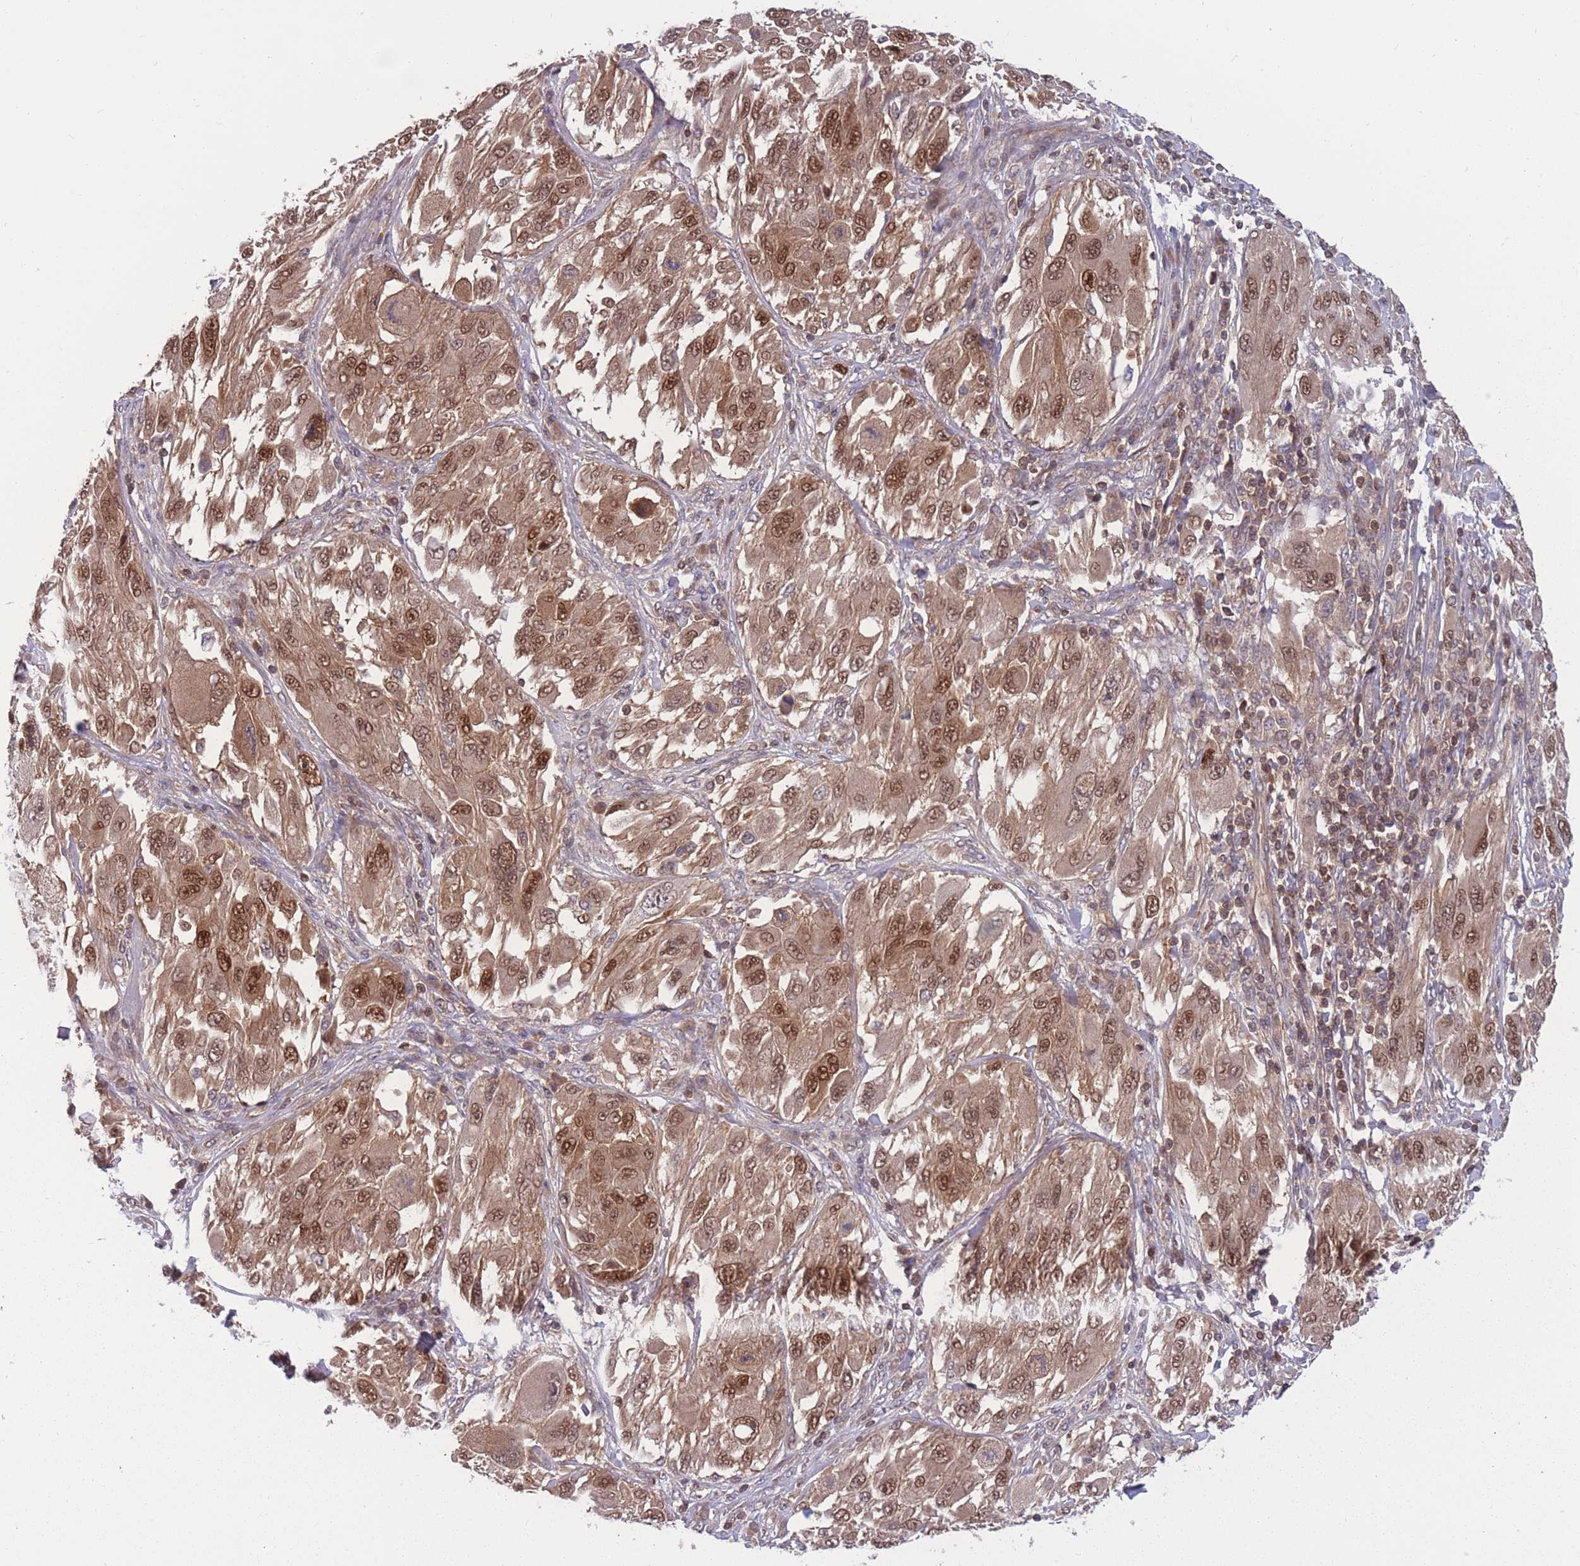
{"staining": {"intensity": "moderate", "quantity": ">75%", "location": "cytoplasmic/membranous,nuclear"}, "tissue": "melanoma", "cell_type": "Tumor cells", "image_type": "cancer", "snomed": [{"axis": "morphology", "description": "Malignant melanoma, NOS"}, {"axis": "topography", "description": "Skin"}], "caption": "Malignant melanoma tissue demonstrates moderate cytoplasmic/membranous and nuclear staining in about >75% of tumor cells, visualized by immunohistochemistry.", "gene": "UBE2N", "patient": {"sex": "female", "age": 91}}